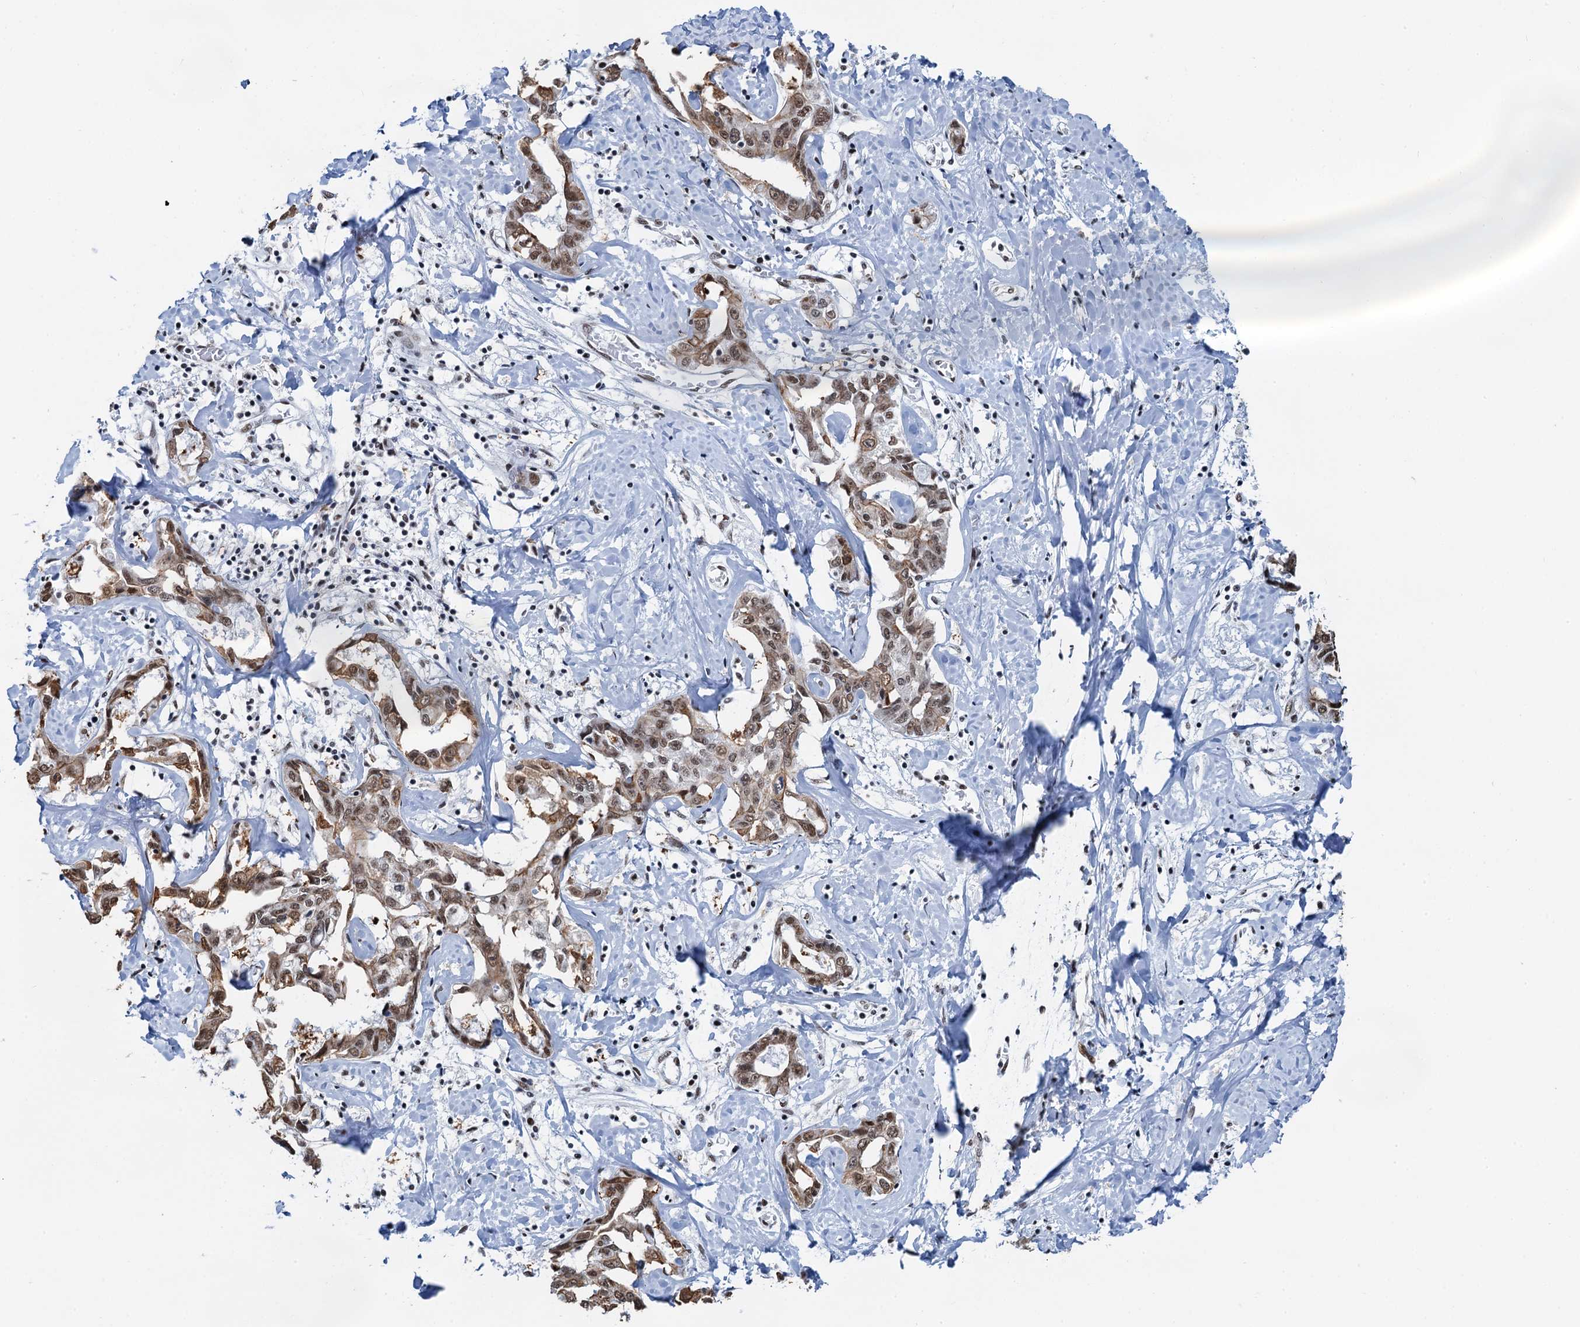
{"staining": {"intensity": "moderate", "quantity": ">75%", "location": "nuclear"}, "tissue": "liver cancer", "cell_type": "Tumor cells", "image_type": "cancer", "snomed": [{"axis": "morphology", "description": "Cholangiocarcinoma"}, {"axis": "topography", "description": "Liver"}], "caption": "DAB (3,3'-diaminobenzidine) immunohistochemical staining of cholangiocarcinoma (liver) exhibits moderate nuclear protein staining in about >75% of tumor cells.", "gene": "ZNF609", "patient": {"sex": "male", "age": 59}}